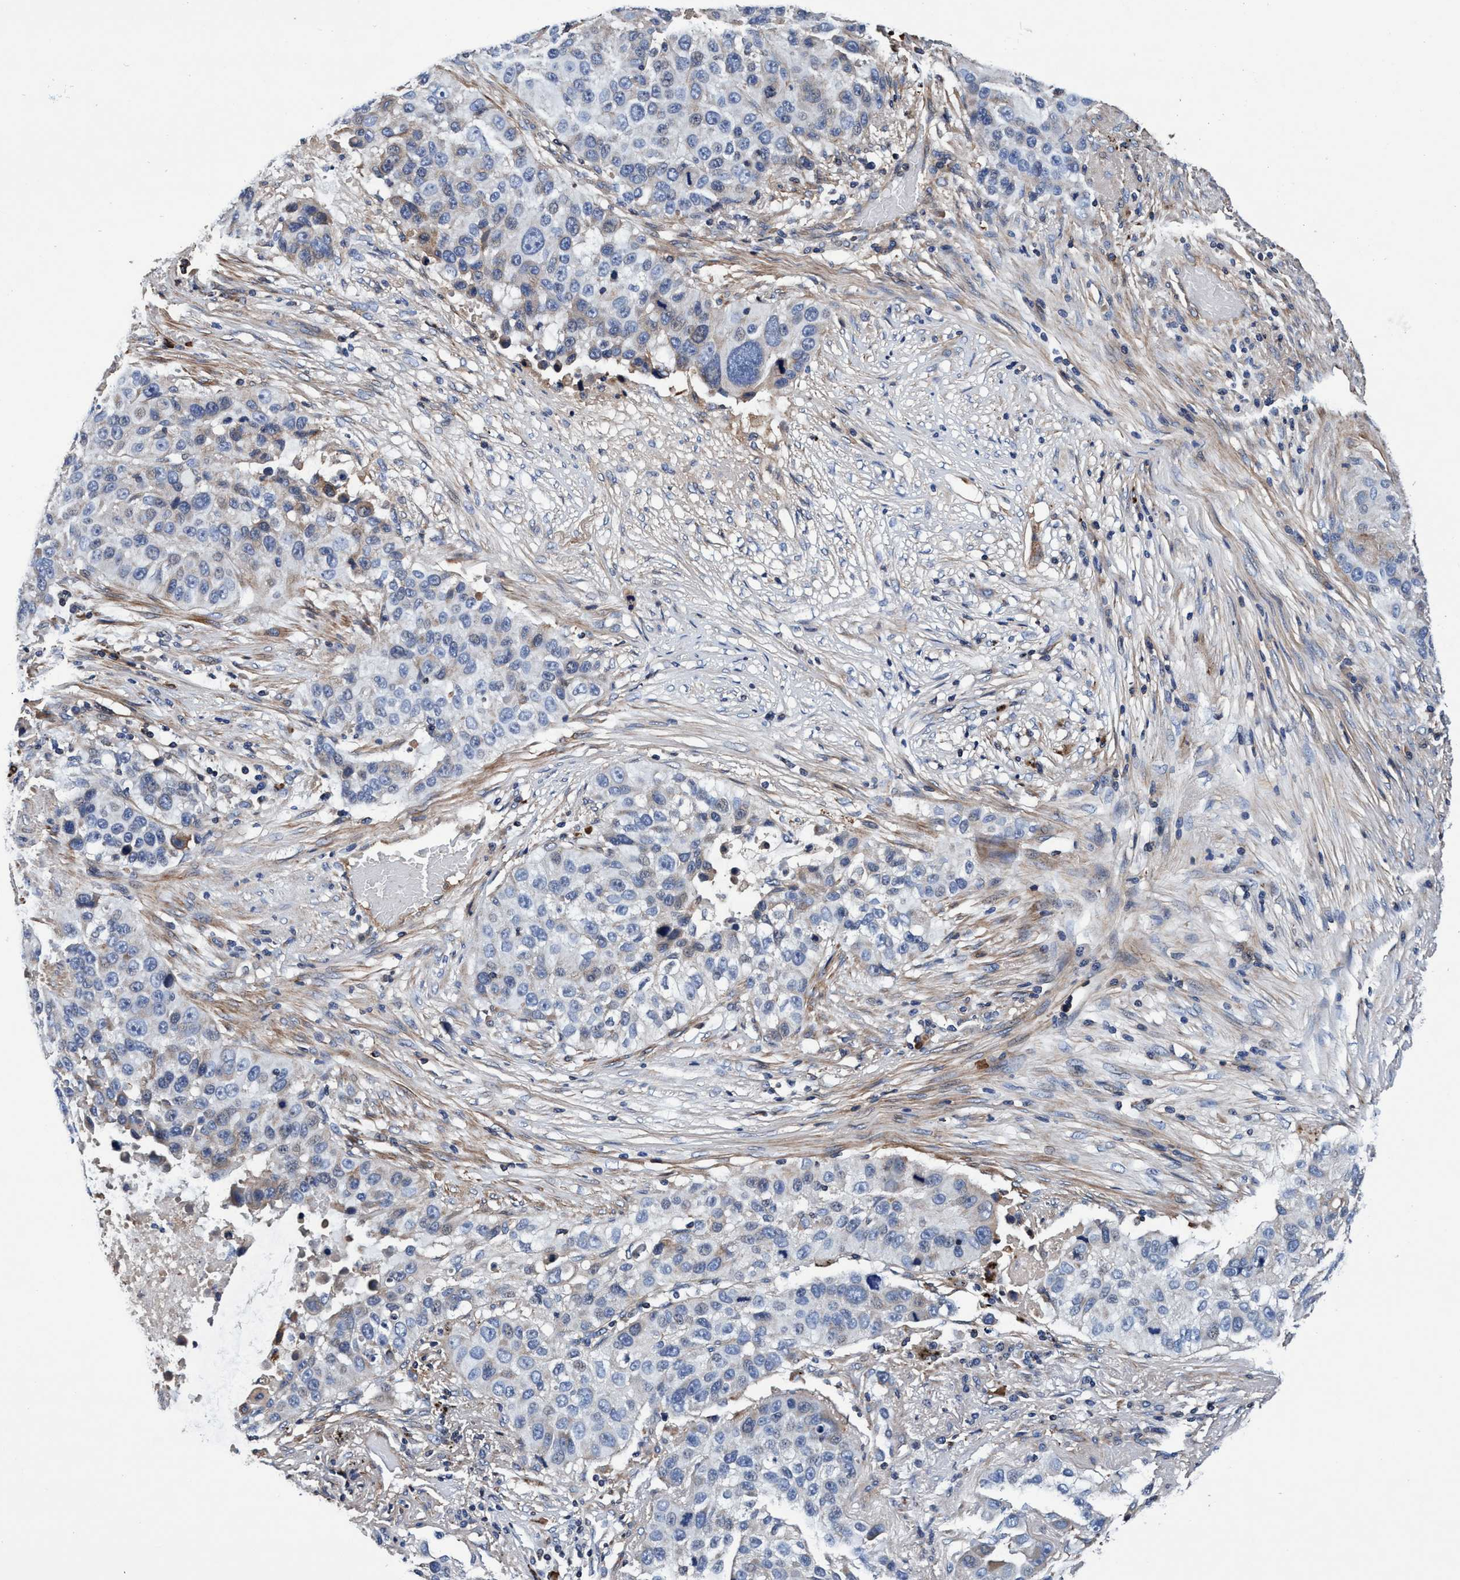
{"staining": {"intensity": "weak", "quantity": "<25%", "location": "cytoplasmic/membranous"}, "tissue": "lung cancer", "cell_type": "Tumor cells", "image_type": "cancer", "snomed": [{"axis": "morphology", "description": "Squamous cell carcinoma, NOS"}, {"axis": "topography", "description": "Lung"}], "caption": "IHC micrograph of lung cancer stained for a protein (brown), which shows no positivity in tumor cells. Nuclei are stained in blue.", "gene": "RNF208", "patient": {"sex": "male", "age": 57}}